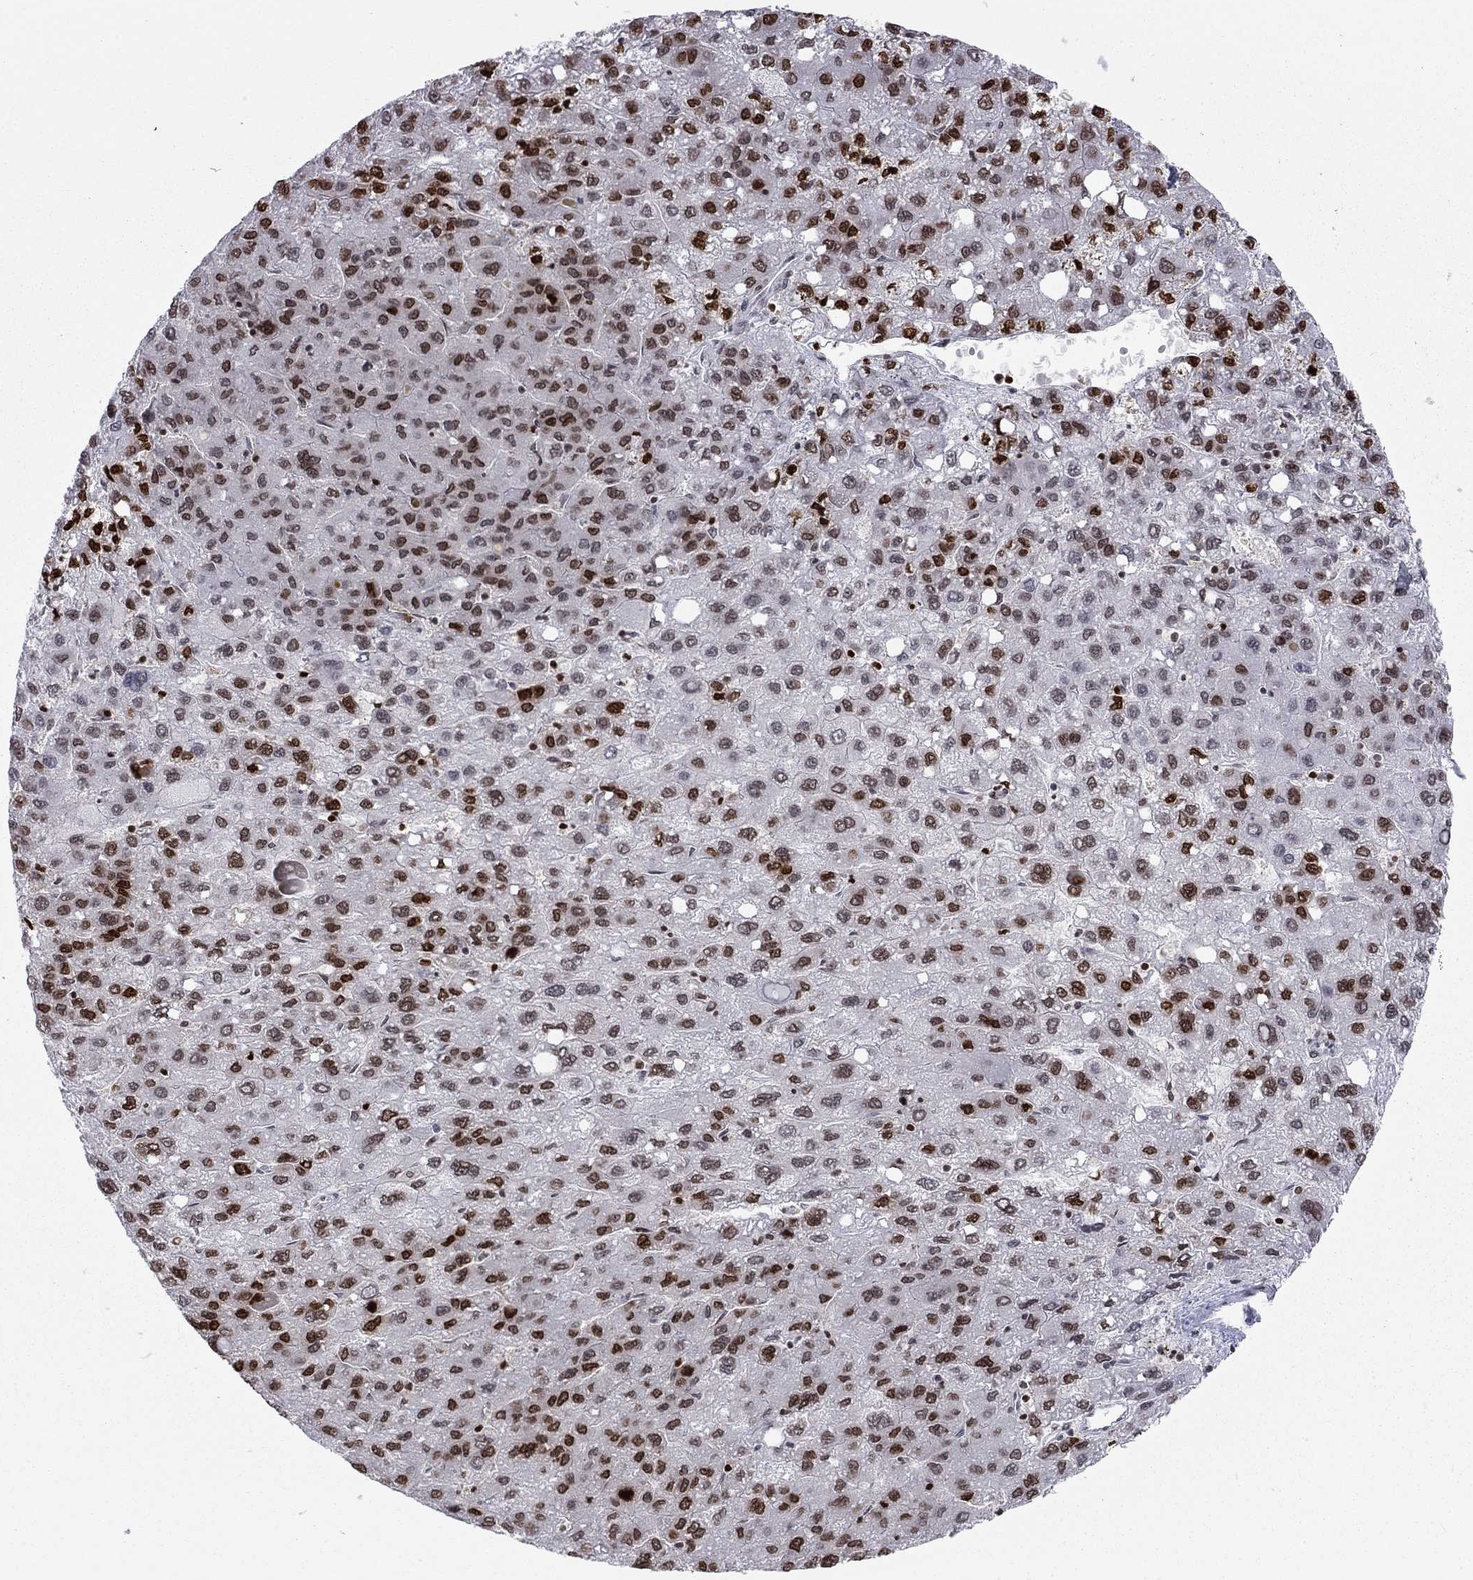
{"staining": {"intensity": "strong", "quantity": "<25%", "location": "nuclear"}, "tissue": "liver cancer", "cell_type": "Tumor cells", "image_type": "cancer", "snomed": [{"axis": "morphology", "description": "Carcinoma, Hepatocellular, NOS"}, {"axis": "topography", "description": "Liver"}], "caption": "Liver hepatocellular carcinoma stained for a protein shows strong nuclear positivity in tumor cells. (Stains: DAB (3,3'-diaminobenzidine) in brown, nuclei in blue, Microscopy: brightfield microscopy at high magnification).", "gene": "H2AX", "patient": {"sex": "female", "age": 82}}